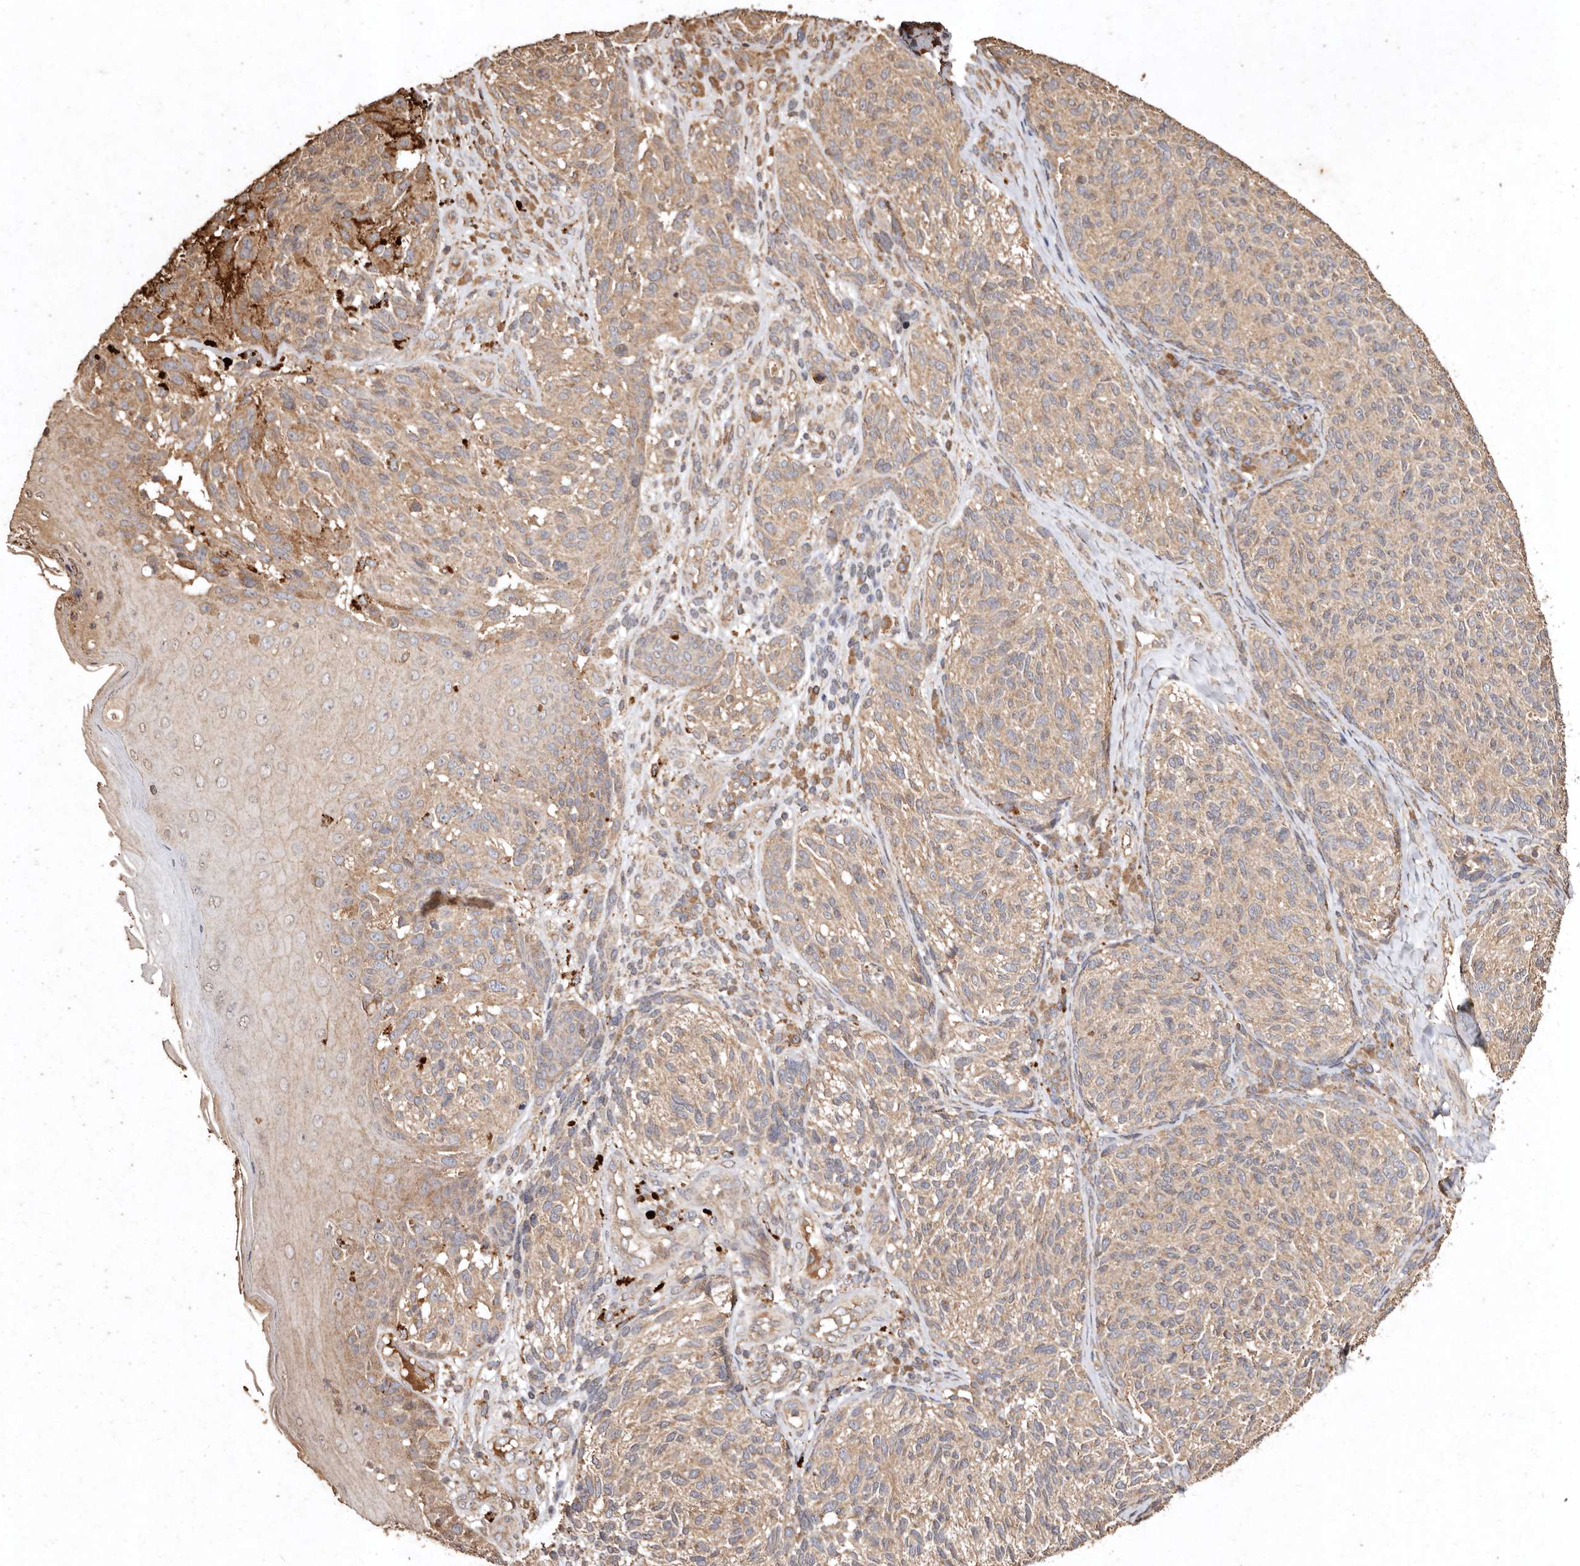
{"staining": {"intensity": "moderate", "quantity": ">75%", "location": "cytoplasmic/membranous"}, "tissue": "melanoma", "cell_type": "Tumor cells", "image_type": "cancer", "snomed": [{"axis": "morphology", "description": "Malignant melanoma, NOS"}, {"axis": "topography", "description": "Skin"}], "caption": "DAB (3,3'-diaminobenzidine) immunohistochemical staining of malignant melanoma displays moderate cytoplasmic/membranous protein staining in about >75% of tumor cells.", "gene": "FARS2", "patient": {"sex": "female", "age": 73}}